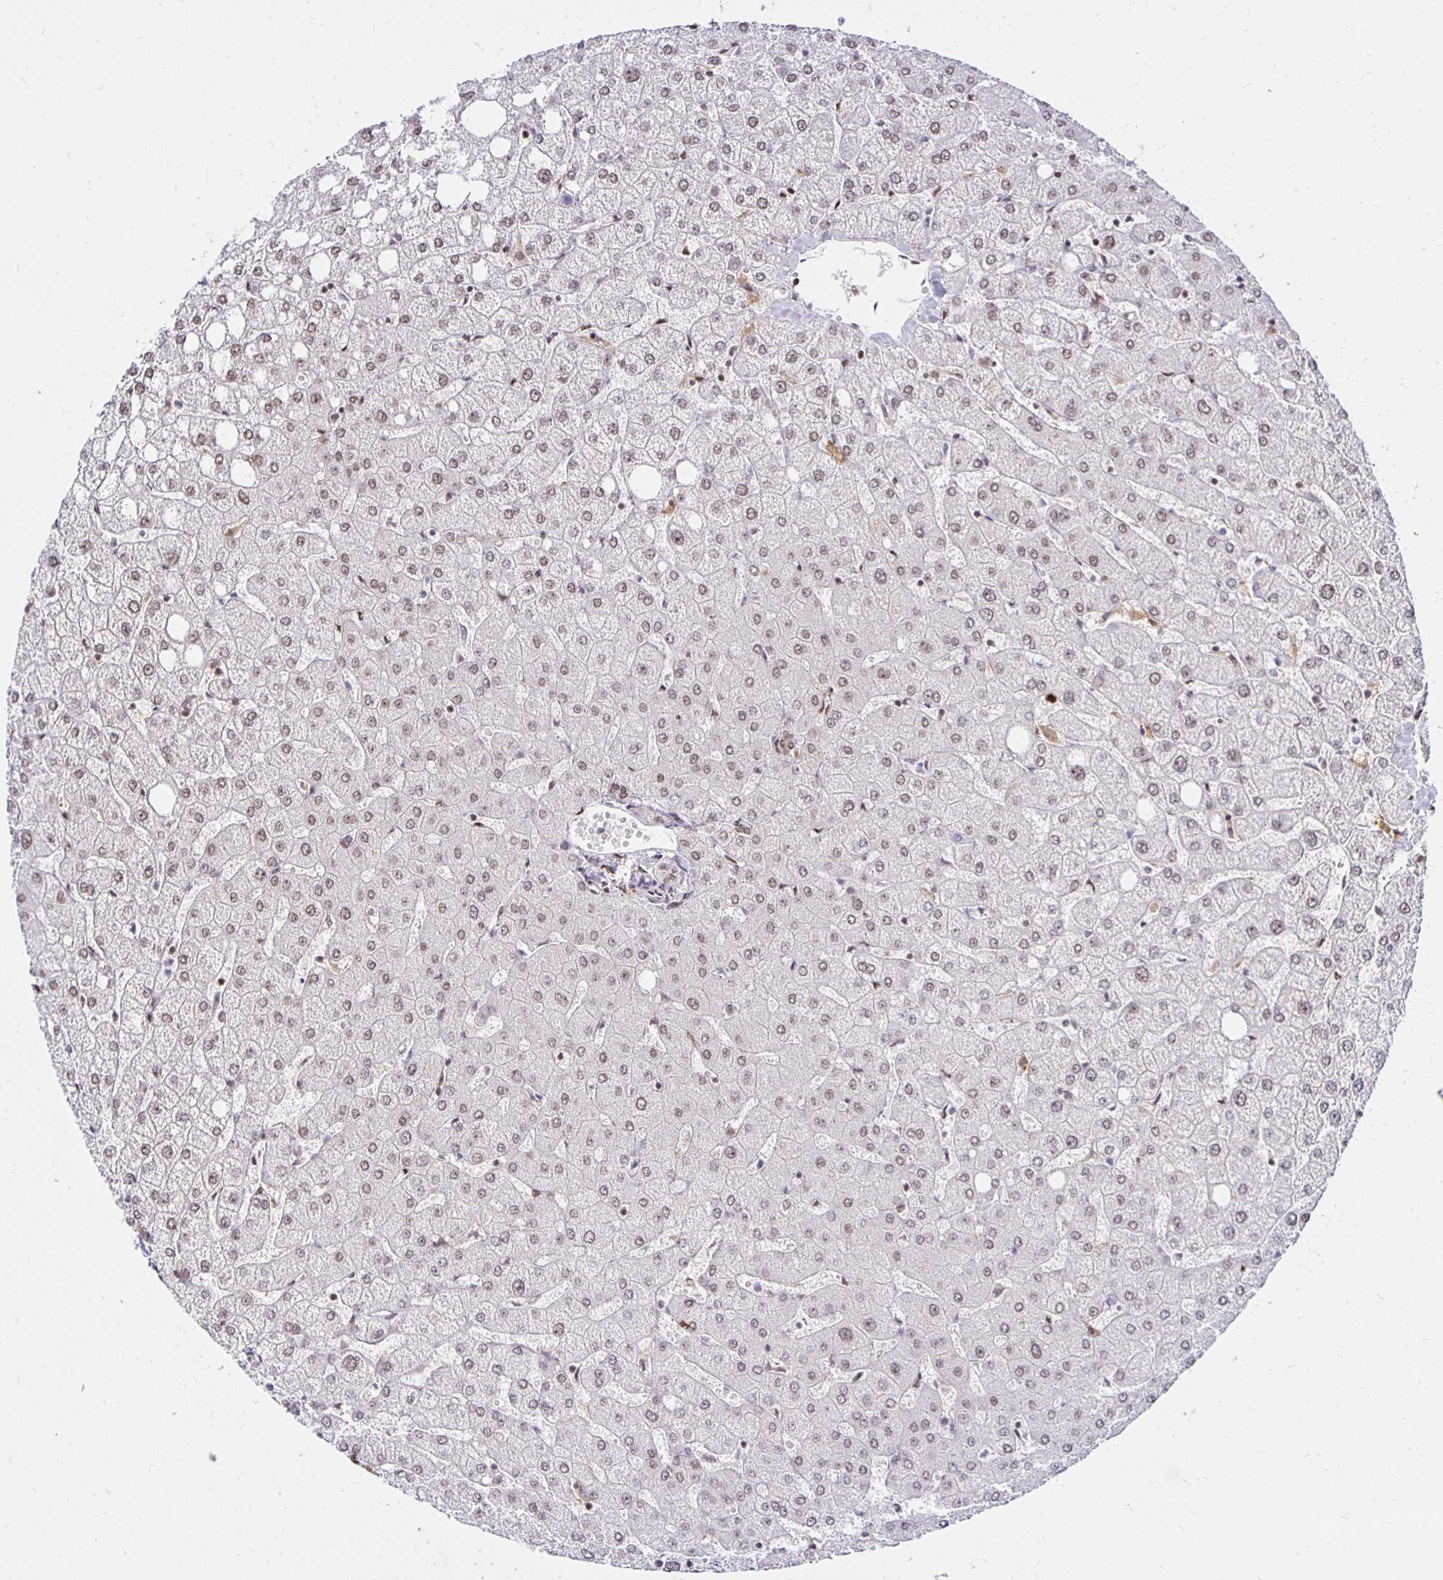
{"staining": {"intensity": "moderate", "quantity": ">75%", "location": "nuclear"}, "tissue": "liver", "cell_type": "Cholangiocytes", "image_type": "normal", "snomed": [{"axis": "morphology", "description": "Normal tissue, NOS"}, {"axis": "topography", "description": "Liver"}], "caption": "Immunohistochemistry (IHC) (DAB (3,3'-diaminobenzidine)) staining of unremarkable liver exhibits moderate nuclear protein positivity in approximately >75% of cholangiocytes. (Brightfield microscopy of DAB IHC at high magnification).", "gene": "ZNF579", "patient": {"sex": "female", "age": 54}}